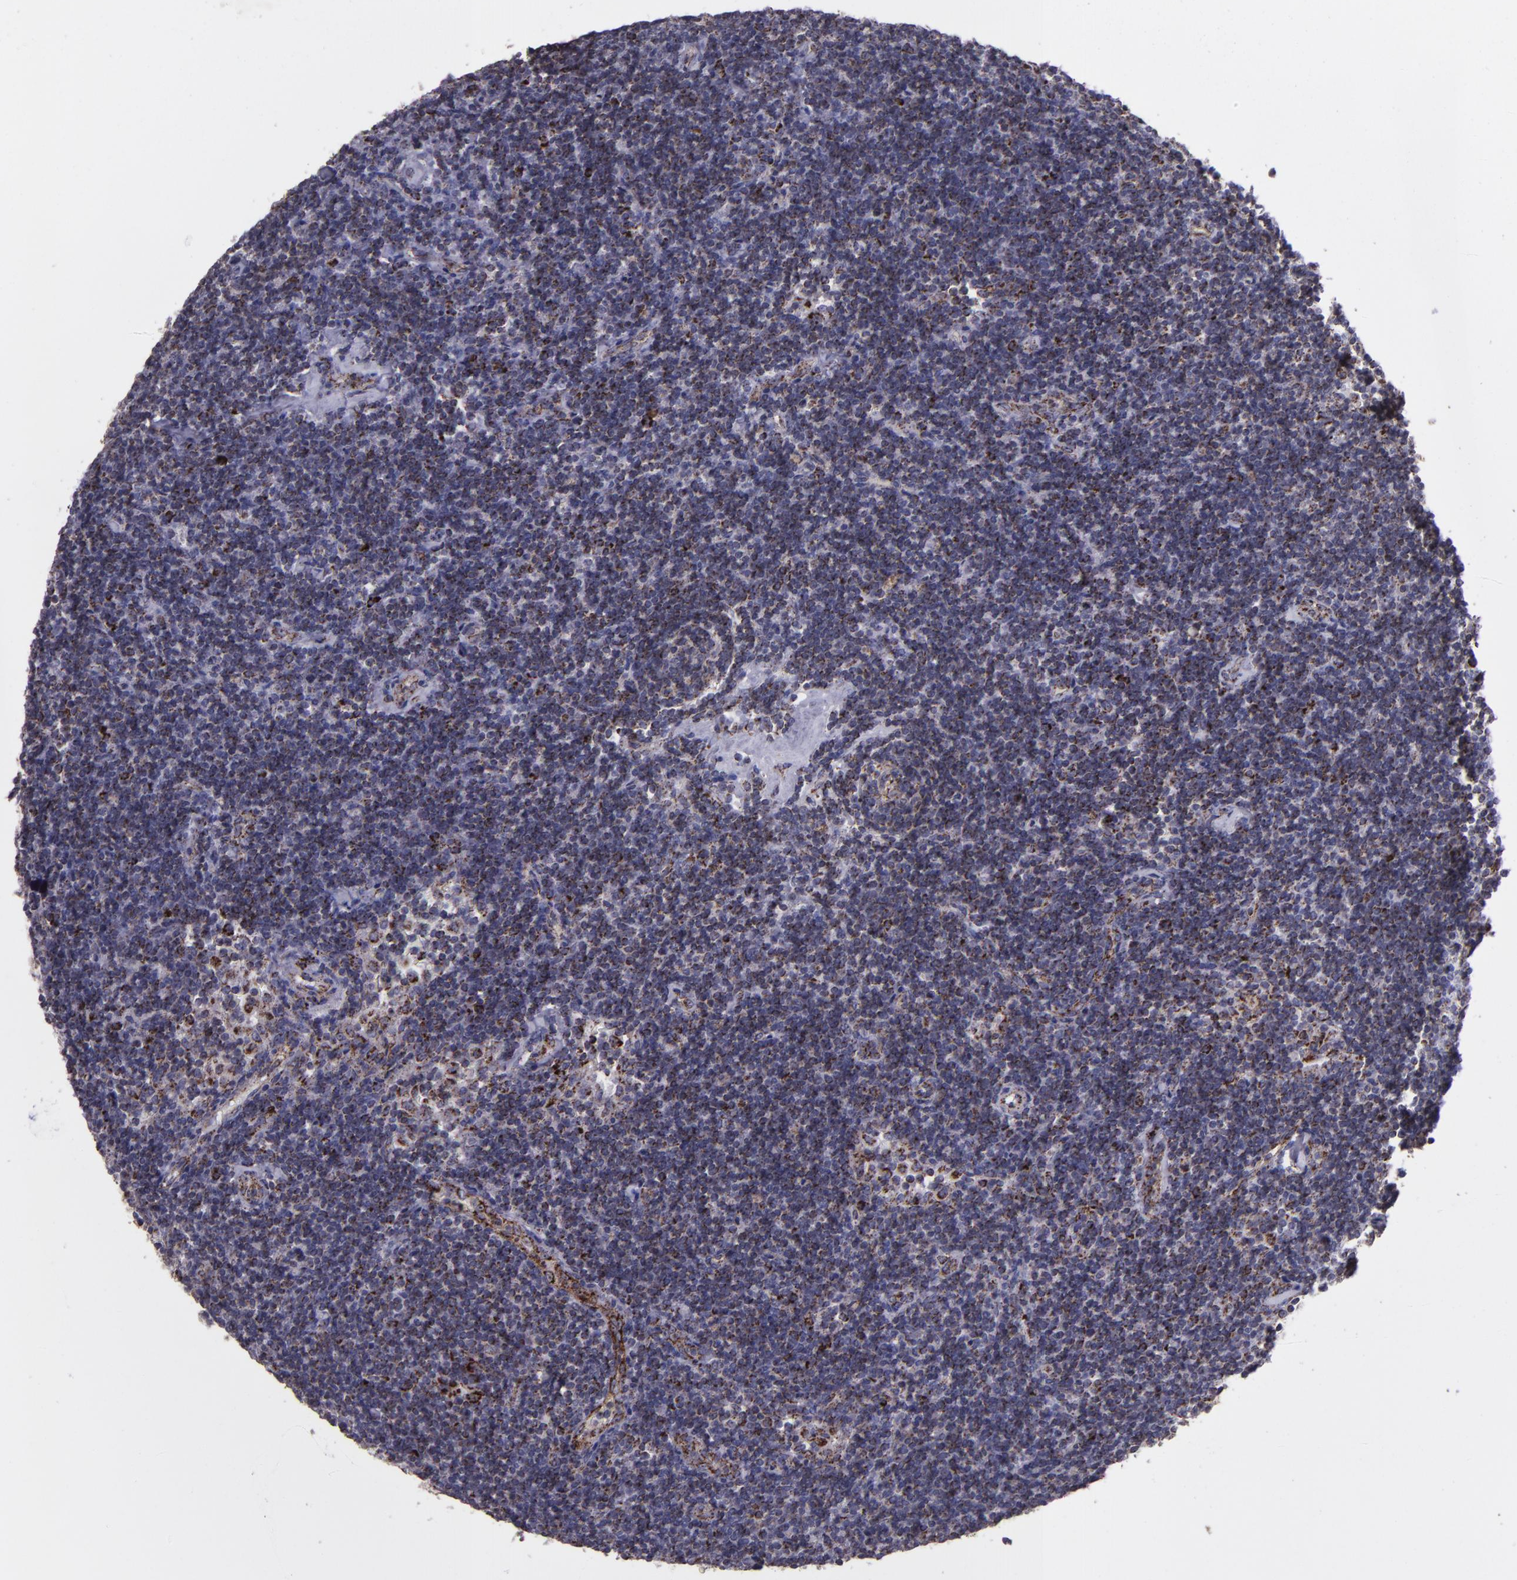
{"staining": {"intensity": "moderate", "quantity": "25%-75%", "location": "cytoplasmic/membranous"}, "tissue": "lymphoma", "cell_type": "Tumor cells", "image_type": "cancer", "snomed": [{"axis": "morphology", "description": "Malignant lymphoma, non-Hodgkin's type, Low grade"}, {"axis": "topography", "description": "Lymph node"}], "caption": "Moderate cytoplasmic/membranous protein staining is seen in about 25%-75% of tumor cells in low-grade malignant lymphoma, non-Hodgkin's type. (IHC, brightfield microscopy, high magnification).", "gene": "LONP1", "patient": {"sex": "male", "age": 70}}